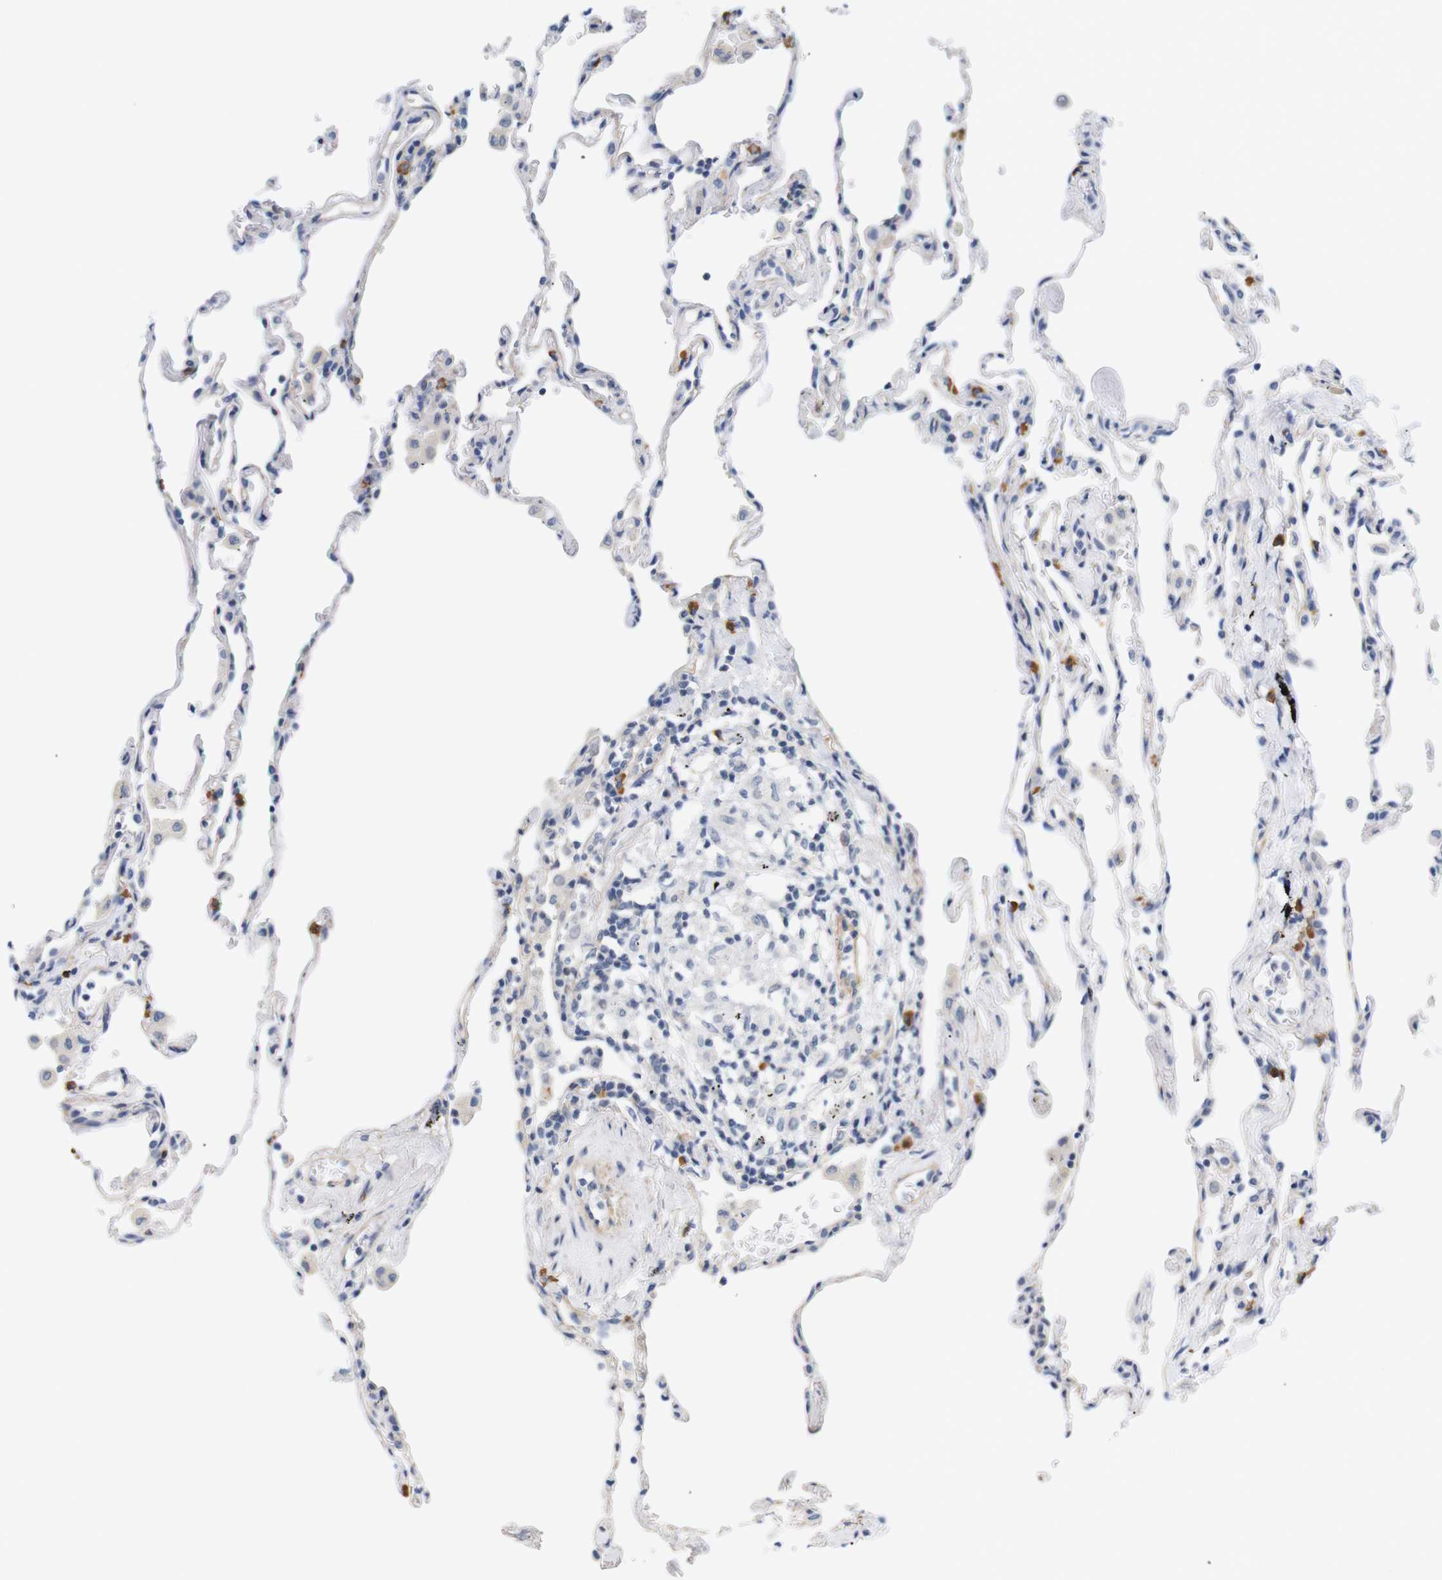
{"staining": {"intensity": "negative", "quantity": "none", "location": "none"}, "tissue": "lung", "cell_type": "Alveolar cells", "image_type": "normal", "snomed": [{"axis": "morphology", "description": "Normal tissue, NOS"}, {"axis": "topography", "description": "Lung"}], "caption": "A high-resolution histopathology image shows immunohistochemistry staining of benign lung, which reveals no significant positivity in alveolar cells.", "gene": "STMN3", "patient": {"sex": "male", "age": 59}}